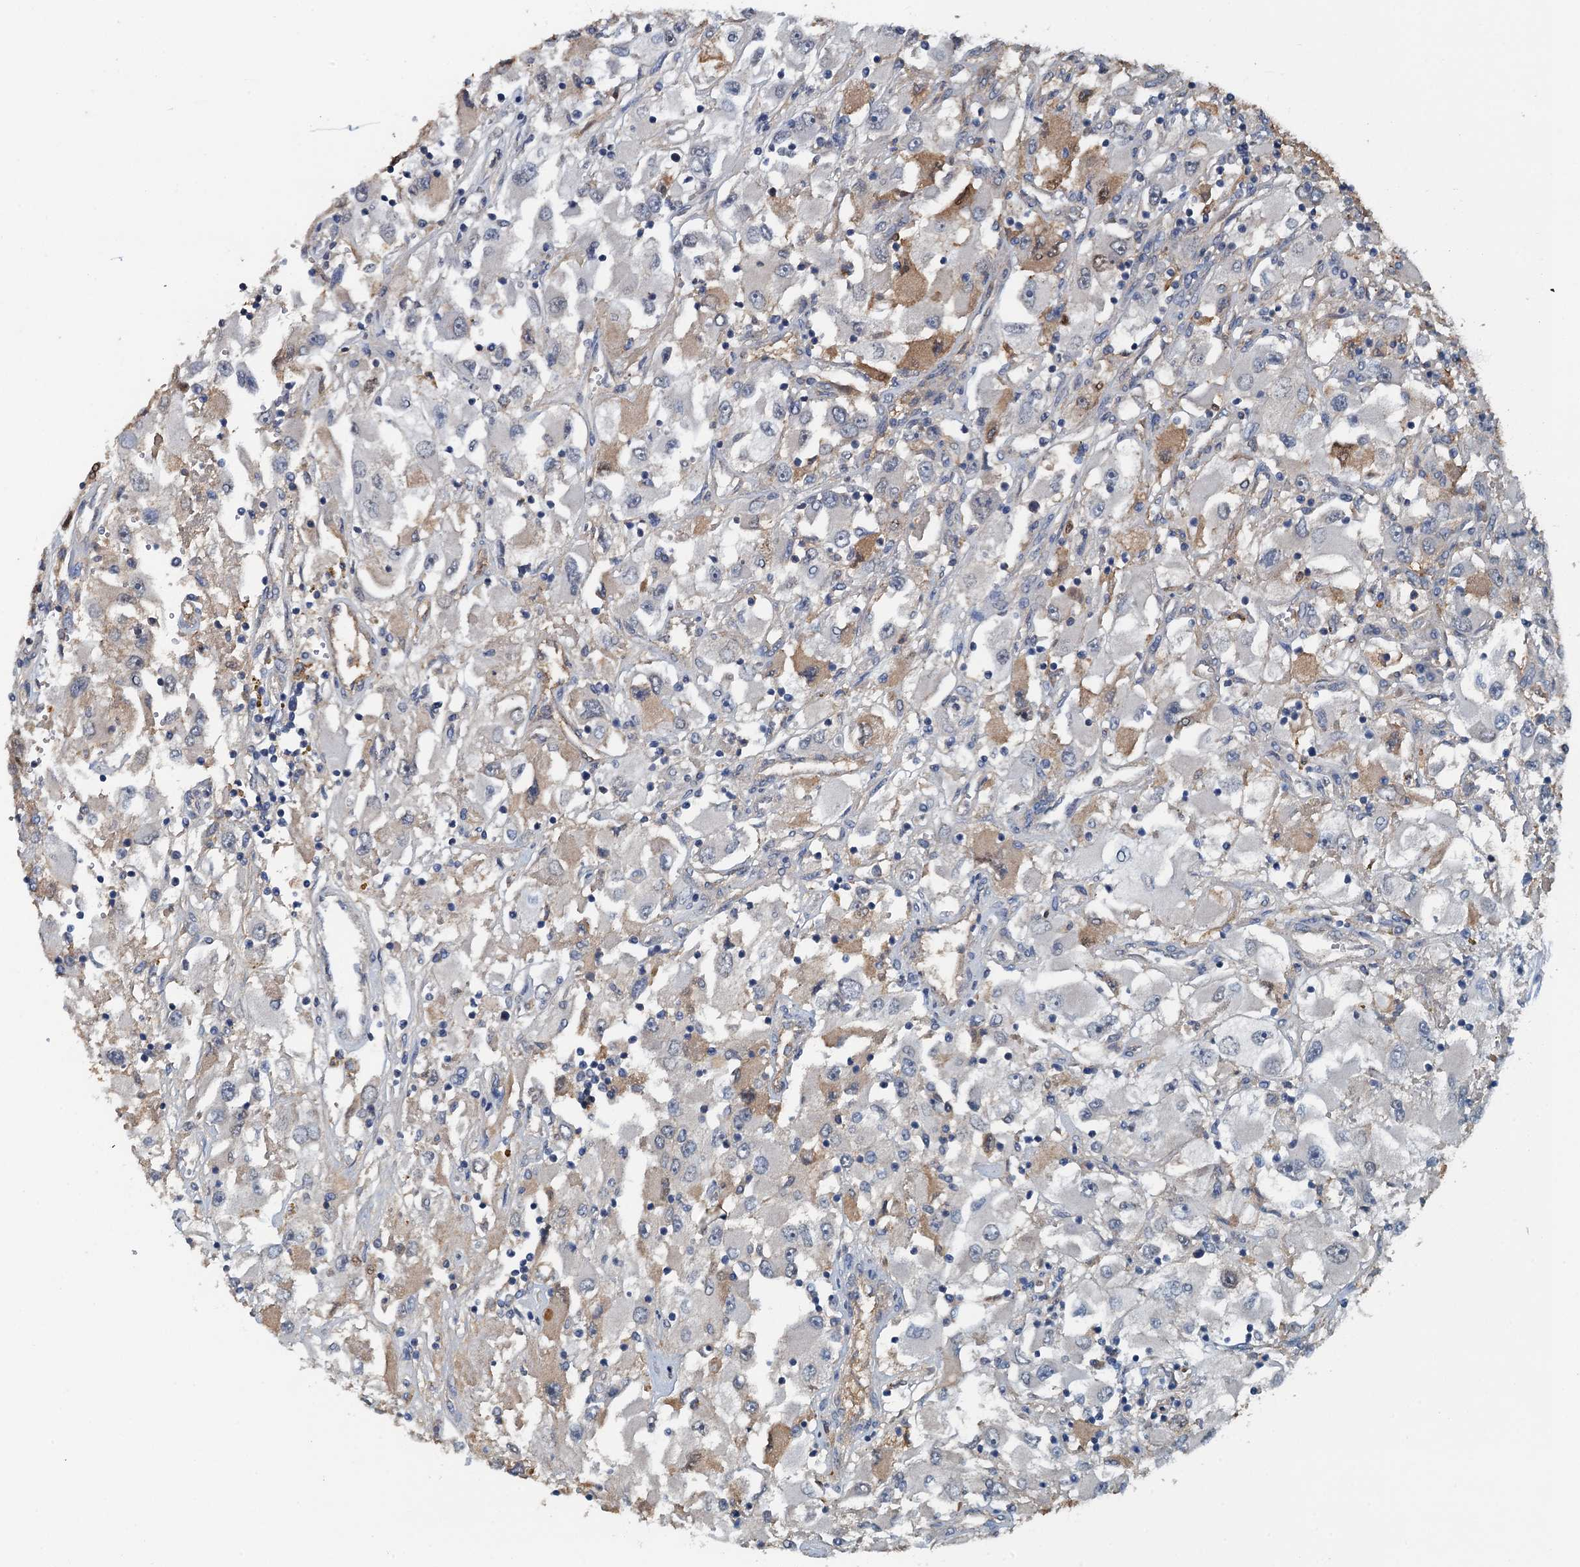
{"staining": {"intensity": "moderate", "quantity": "<25%", "location": "cytoplasmic/membranous,nuclear"}, "tissue": "renal cancer", "cell_type": "Tumor cells", "image_type": "cancer", "snomed": [{"axis": "morphology", "description": "Adenocarcinoma, NOS"}, {"axis": "topography", "description": "Kidney"}], "caption": "This micrograph exhibits immunohistochemistry staining of renal adenocarcinoma, with low moderate cytoplasmic/membranous and nuclear positivity in about <25% of tumor cells.", "gene": "LSM14B", "patient": {"sex": "female", "age": 52}}